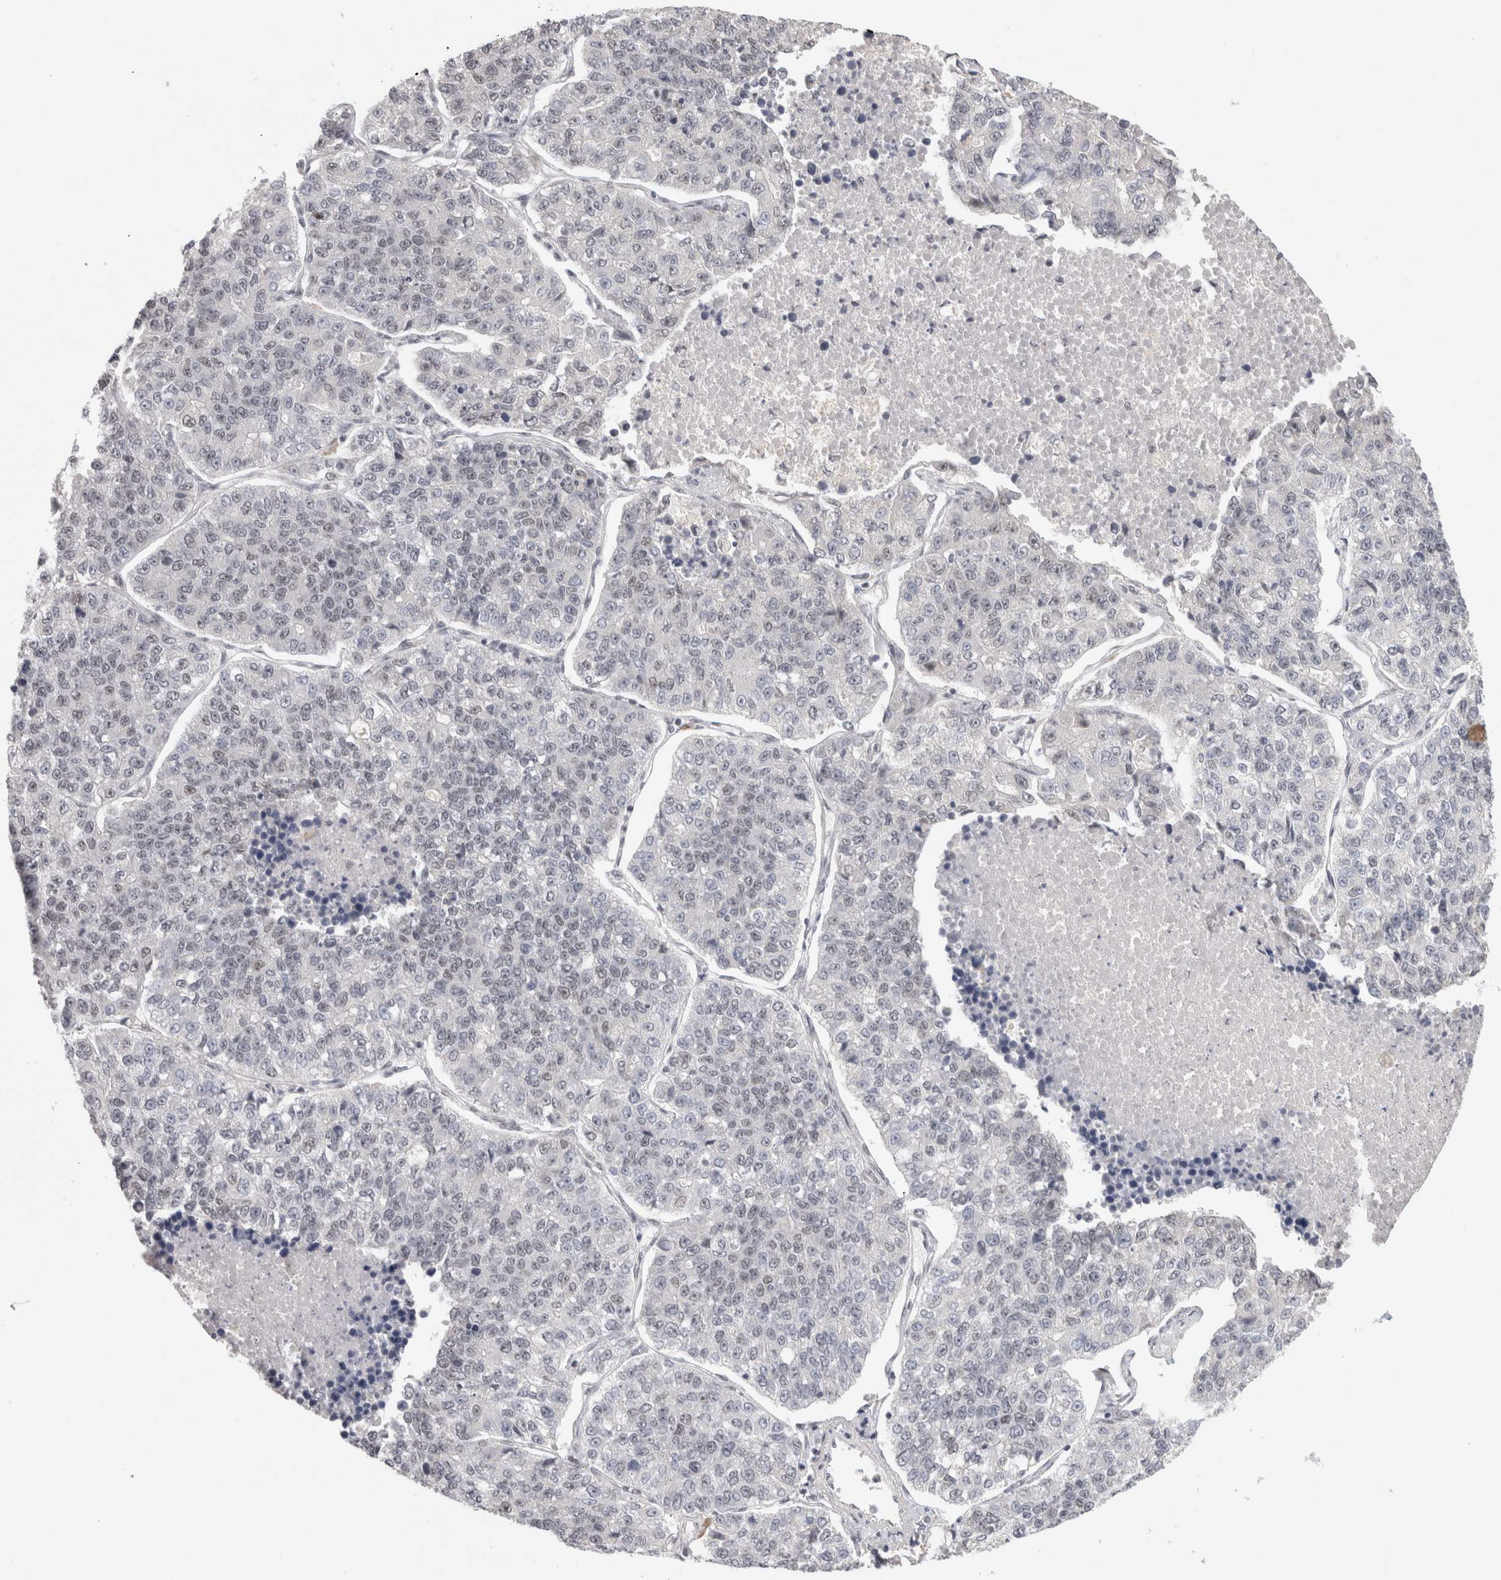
{"staining": {"intensity": "negative", "quantity": "none", "location": "none"}, "tissue": "lung cancer", "cell_type": "Tumor cells", "image_type": "cancer", "snomed": [{"axis": "morphology", "description": "Adenocarcinoma, NOS"}, {"axis": "topography", "description": "Lung"}], "caption": "This is a histopathology image of immunohistochemistry (IHC) staining of lung cancer, which shows no positivity in tumor cells. (Immunohistochemistry (ihc), brightfield microscopy, high magnification).", "gene": "ZNF830", "patient": {"sex": "male", "age": 49}}